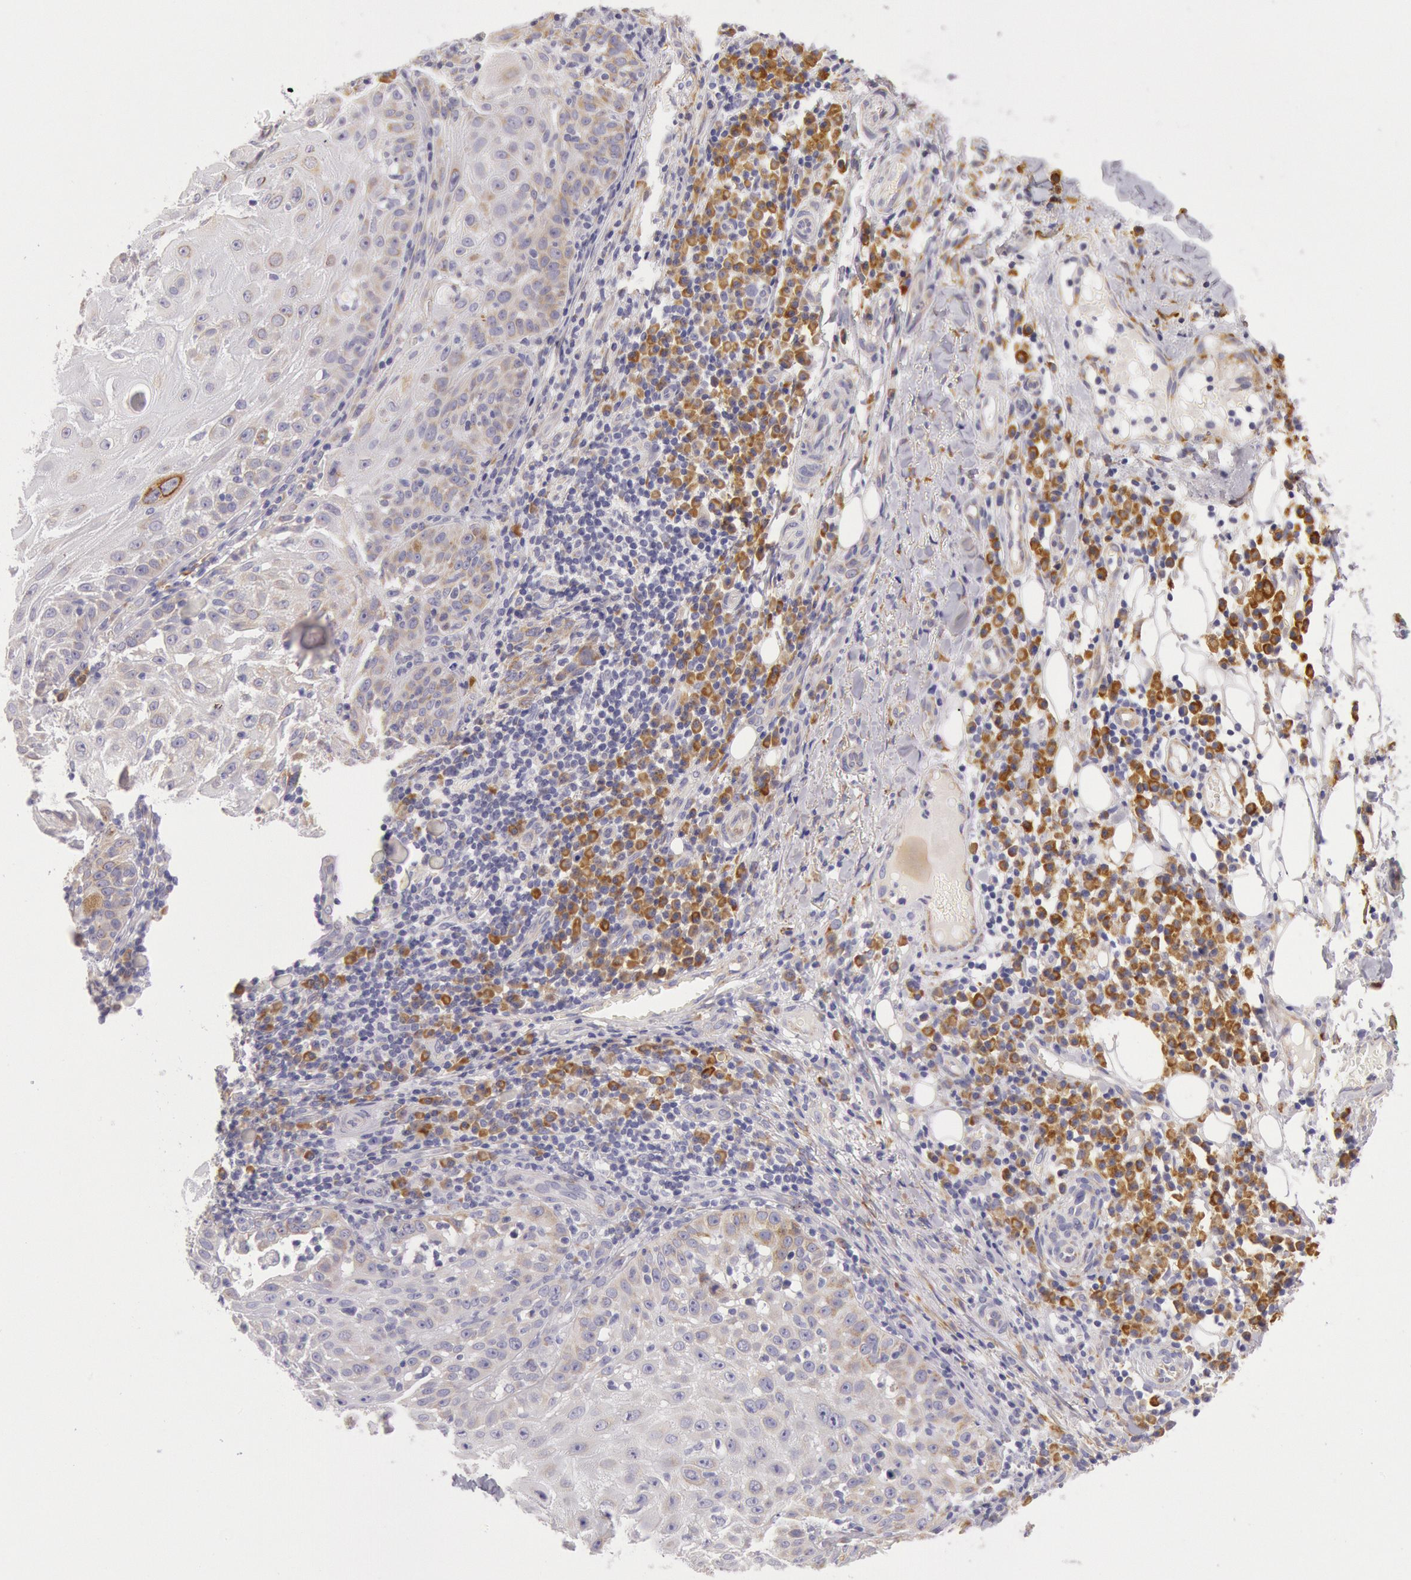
{"staining": {"intensity": "weak", "quantity": "25%-75%", "location": "cytoplasmic/membranous"}, "tissue": "skin cancer", "cell_type": "Tumor cells", "image_type": "cancer", "snomed": [{"axis": "morphology", "description": "Squamous cell carcinoma, NOS"}, {"axis": "topography", "description": "Skin"}], "caption": "Immunohistochemistry of human squamous cell carcinoma (skin) shows low levels of weak cytoplasmic/membranous positivity in approximately 25%-75% of tumor cells.", "gene": "CIDEB", "patient": {"sex": "female", "age": 89}}